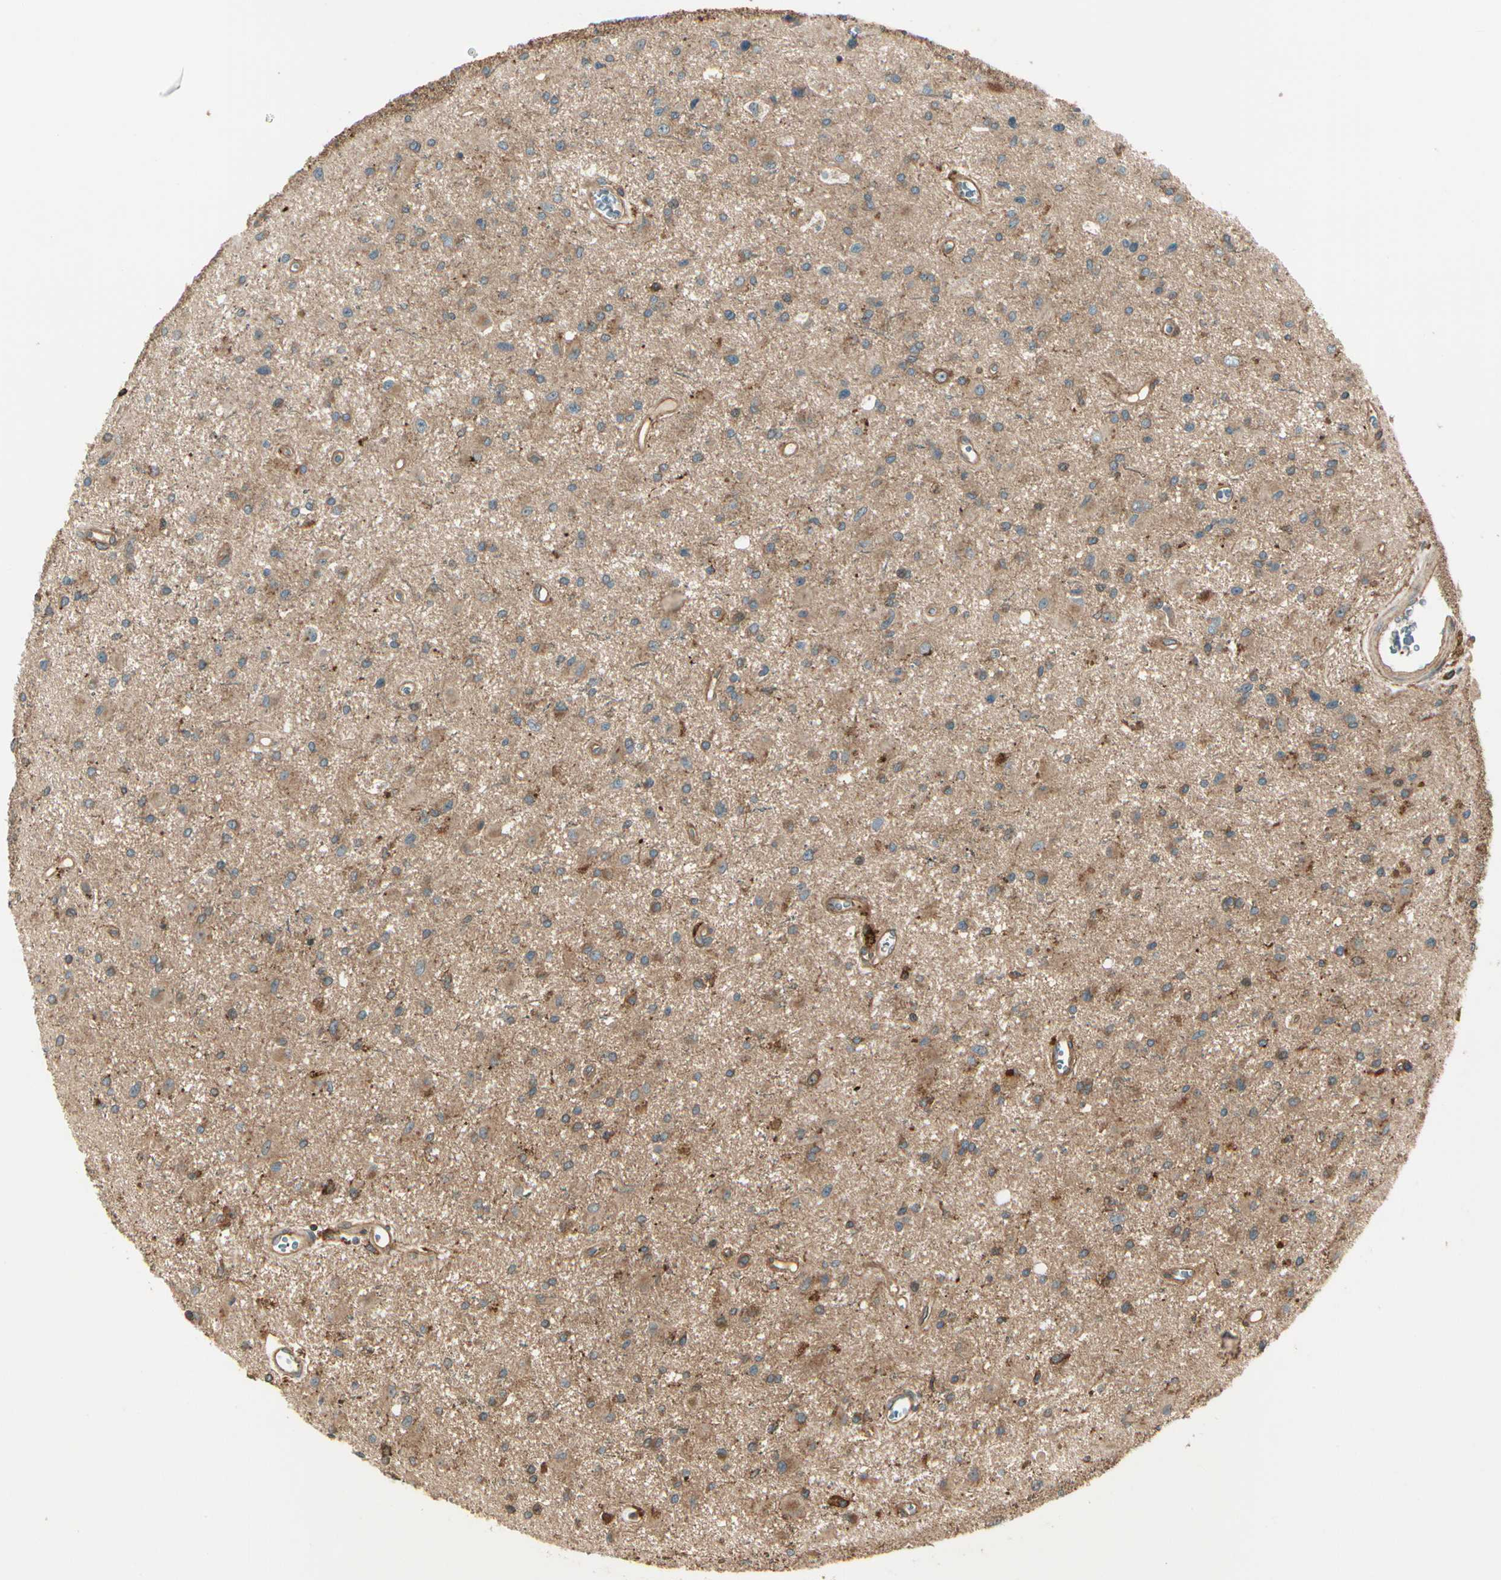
{"staining": {"intensity": "weak", "quantity": ">75%", "location": "cytoplasmic/membranous"}, "tissue": "glioma", "cell_type": "Tumor cells", "image_type": "cancer", "snomed": [{"axis": "morphology", "description": "Glioma, malignant, Low grade"}, {"axis": "topography", "description": "Brain"}], "caption": "There is low levels of weak cytoplasmic/membranous expression in tumor cells of malignant low-grade glioma, as demonstrated by immunohistochemical staining (brown color).", "gene": "FKBP15", "patient": {"sex": "male", "age": 58}}